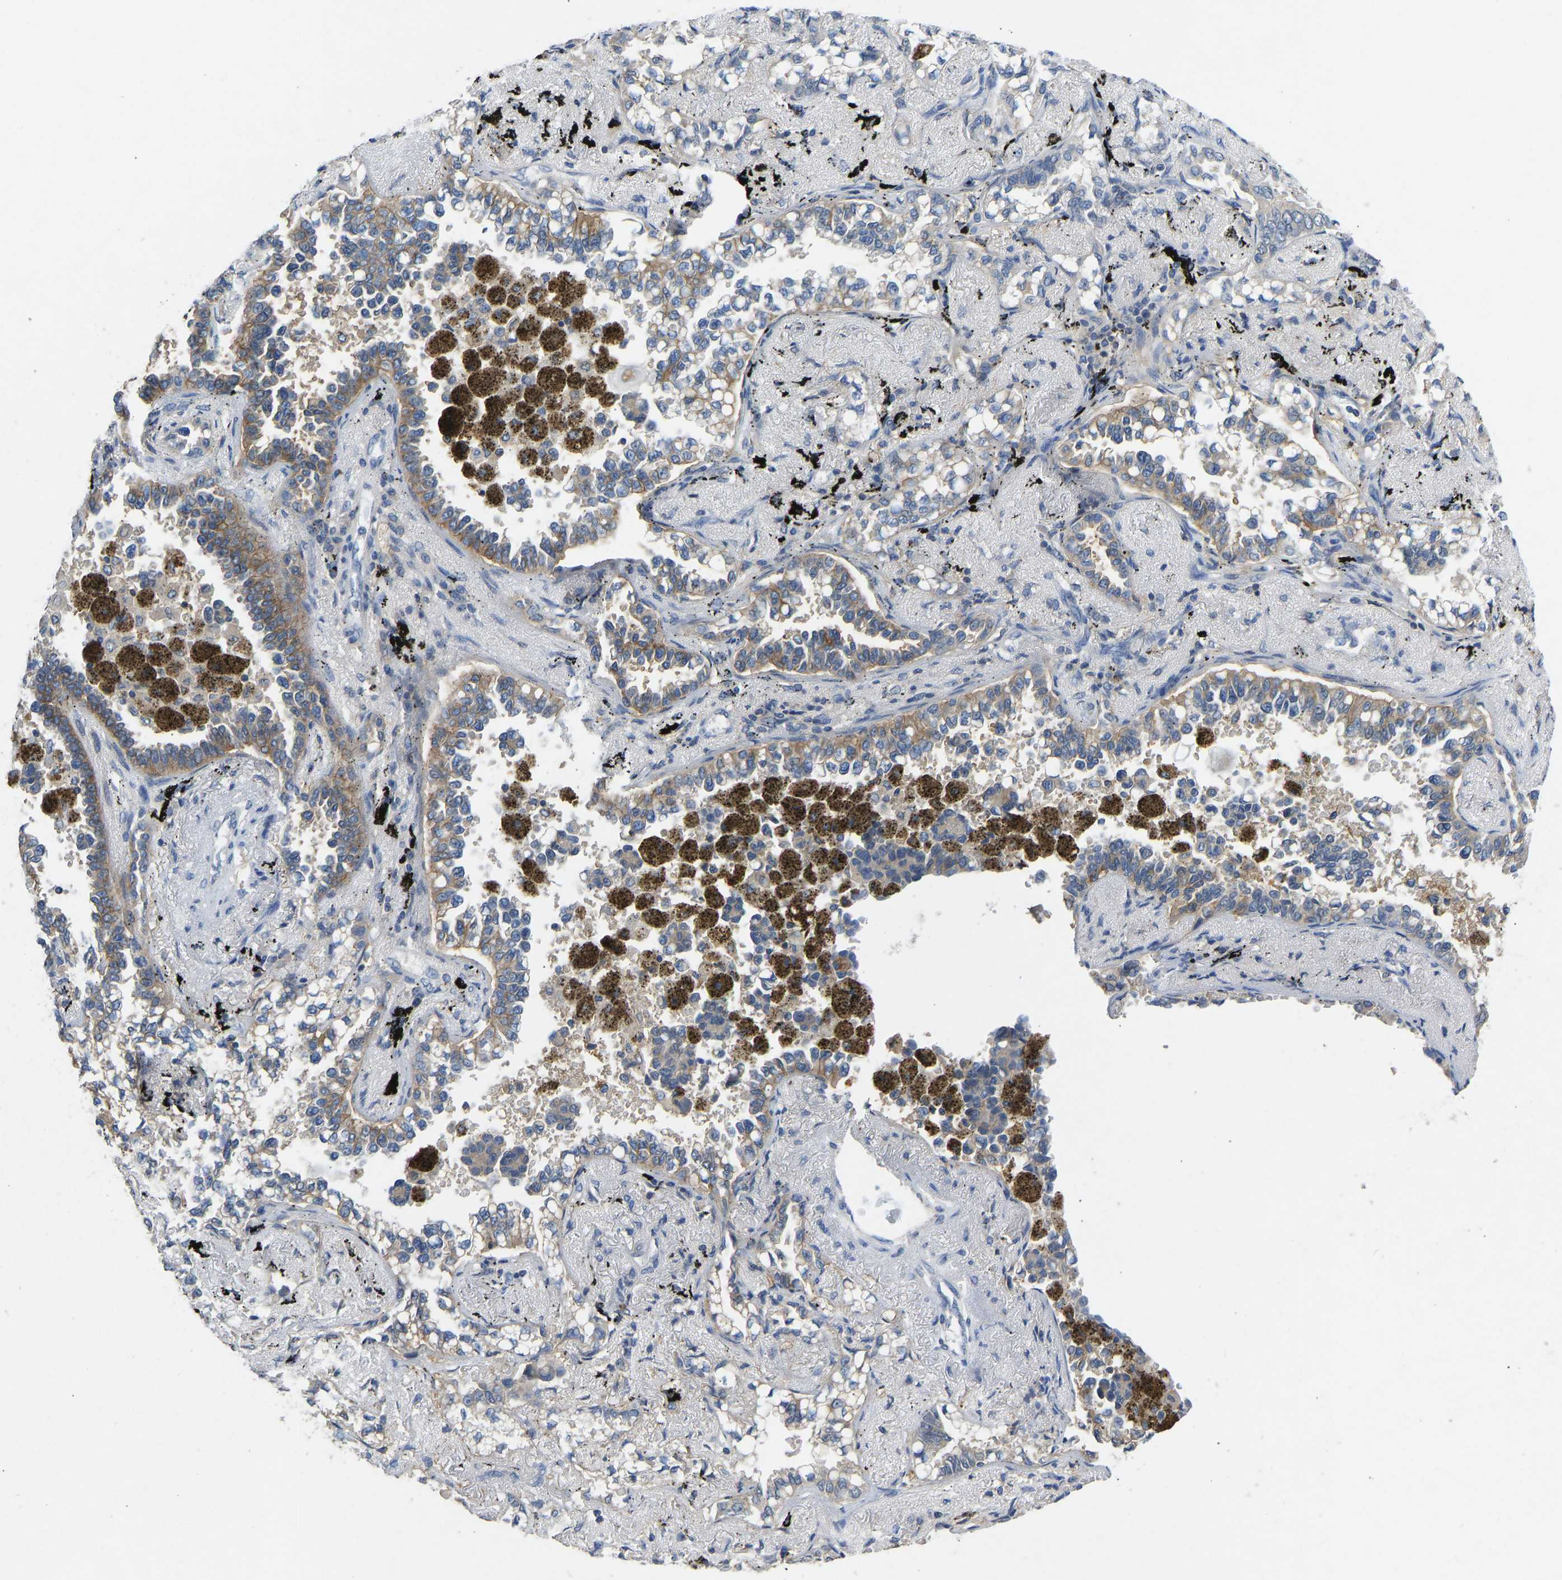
{"staining": {"intensity": "moderate", "quantity": "<25%", "location": "cytoplasmic/membranous"}, "tissue": "lung cancer", "cell_type": "Tumor cells", "image_type": "cancer", "snomed": [{"axis": "morphology", "description": "Adenocarcinoma, NOS"}, {"axis": "topography", "description": "Lung"}], "caption": "Protein expression by immunohistochemistry (IHC) reveals moderate cytoplasmic/membranous expression in approximately <25% of tumor cells in lung cancer (adenocarcinoma).", "gene": "NDRG3", "patient": {"sex": "male", "age": 59}}